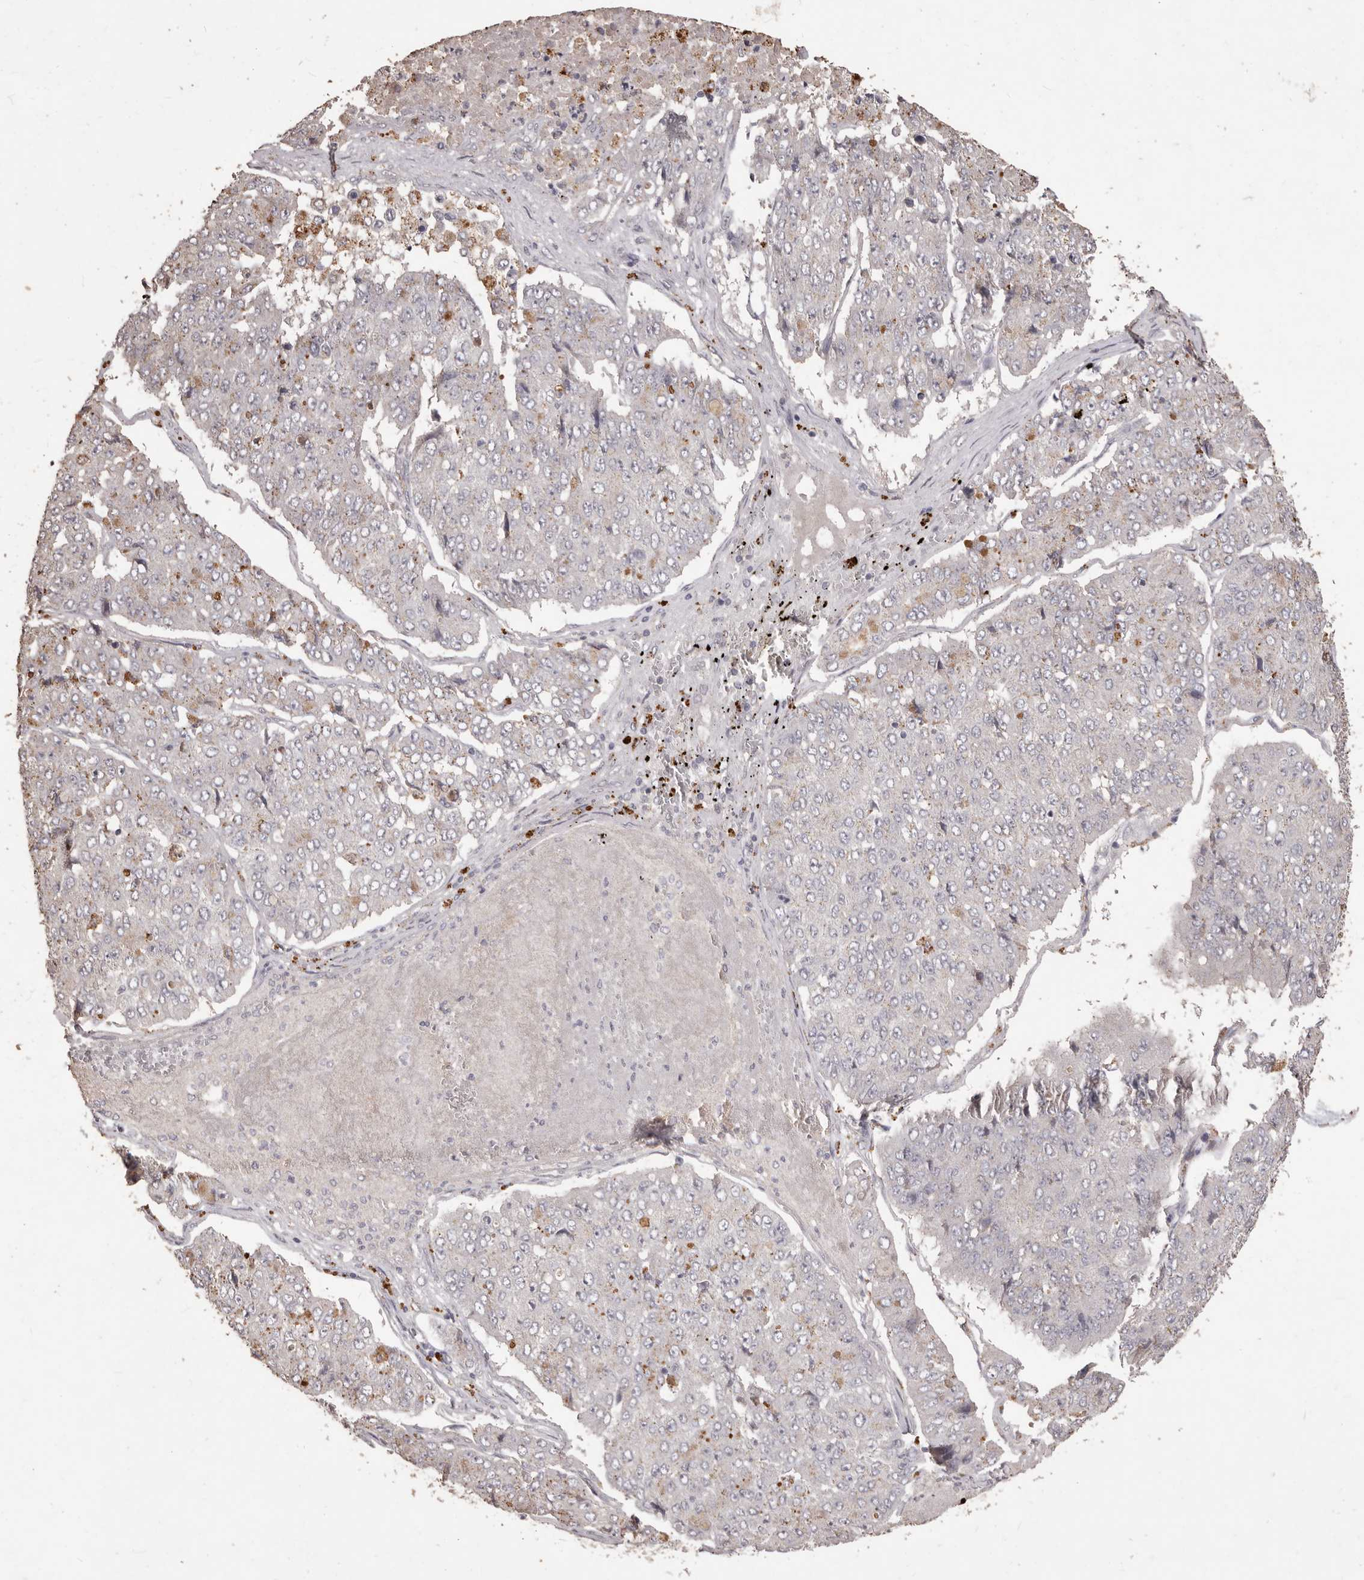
{"staining": {"intensity": "moderate", "quantity": "<25%", "location": "cytoplasmic/membranous"}, "tissue": "pancreatic cancer", "cell_type": "Tumor cells", "image_type": "cancer", "snomed": [{"axis": "morphology", "description": "Adenocarcinoma, NOS"}, {"axis": "topography", "description": "Pancreas"}], "caption": "A micrograph of pancreatic cancer stained for a protein exhibits moderate cytoplasmic/membranous brown staining in tumor cells. The staining is performed using DAB brown chromogen to label protein expression. The nuclei are counter-stained blue using hematoxylin.", "gene": "PRSS27", "patient": {"sex": "male", "age": 50}}